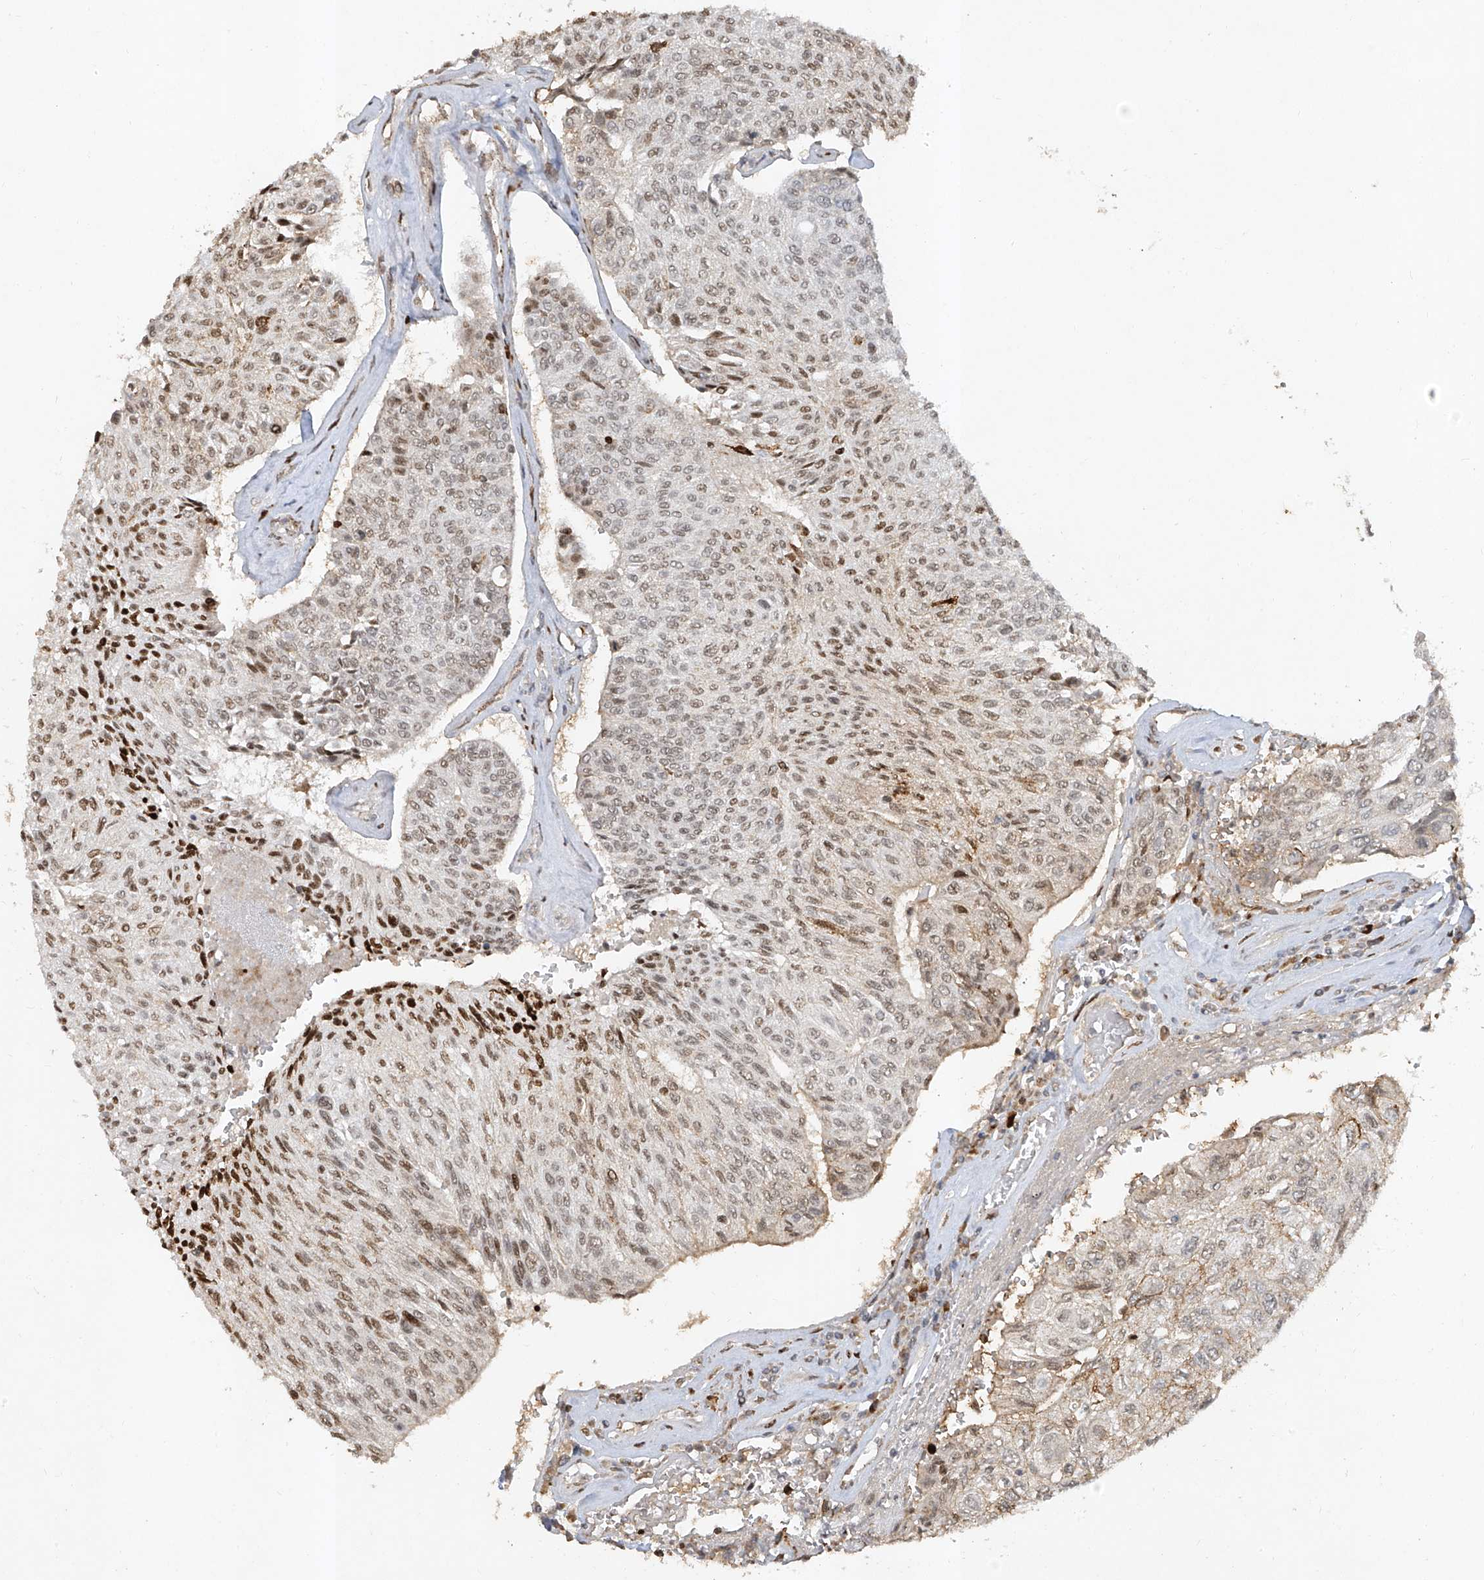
{"staining": {"intensity": "moderate", "quantity": "25%-75%", "location": "nuclear"}, "tissue": "urothelial cancer", "cell_type": "Tumor cells", "image_type": "cancer", "snomed": [{"axis": "morphology", "description": "Urothelial carcinoma, High grade"}, {"axis": "topography", "description": "Urinary bladder"}], "caption": "Immunohistochemical staining of urothelial cancer demonstrates medium levels of moderate nuclear staining in about 25%-75% of tumor cells.", "gene": "ATRIP", "patient": {"sex": "male", "age": 66}}